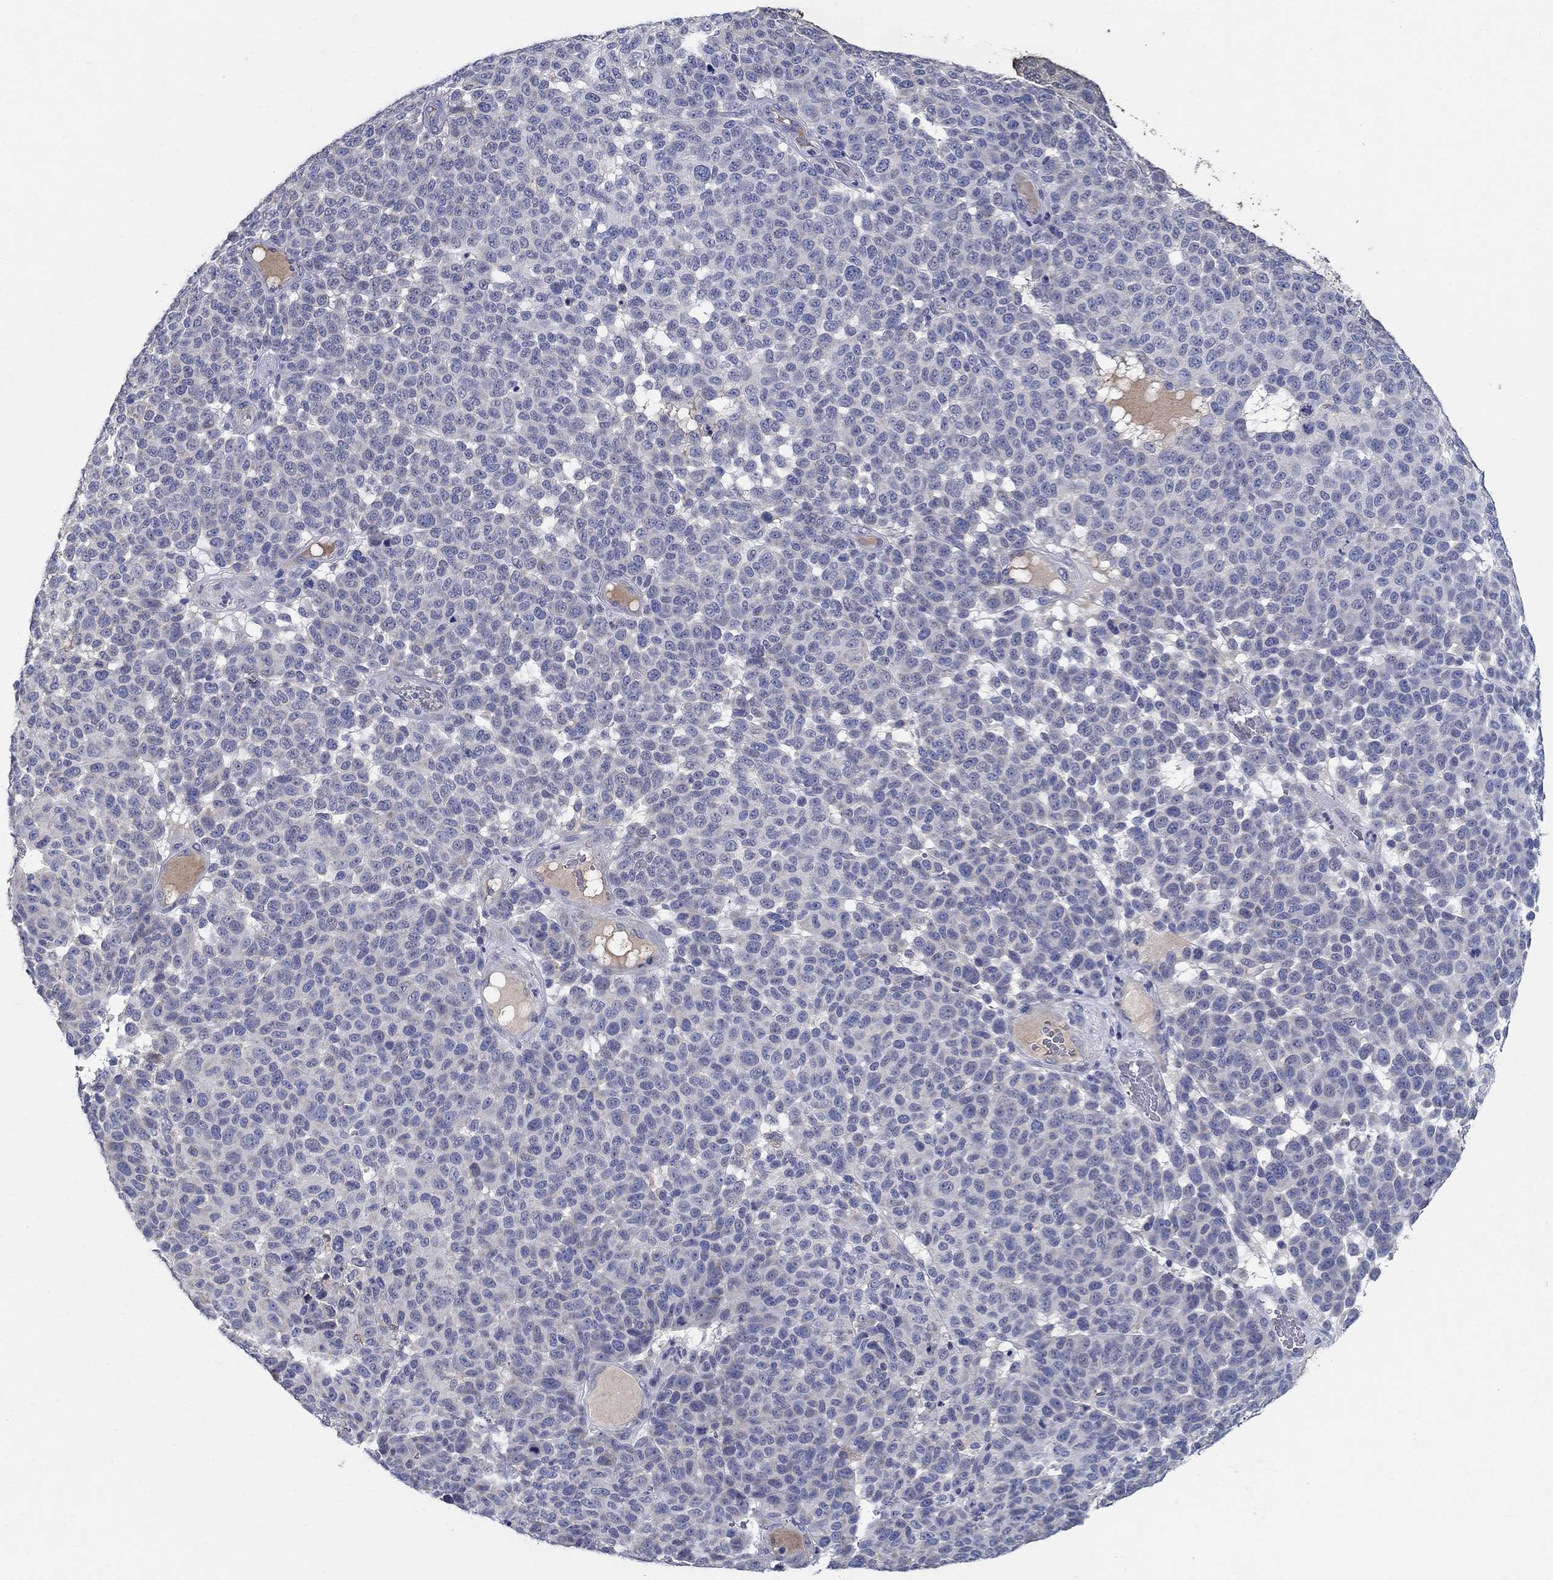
{"staining": {"intensity": "negative", "quantity": "none", "location": "none"}, "tissue": "melanoma", "cell_type": "Tumor cells", "image_type": "cancer", "snomed": [{"axis": "morphology", "description": "Malignant melanoma, NOS"}, {"axis": "topography", "description": "Skin"}], "caption": "A high-resolution image shows IHC staining of melanoma, which reveals no significant positivity in tumor cells.", "gene": "PROZ", "patient": {"sex": "female", "age": 95}}